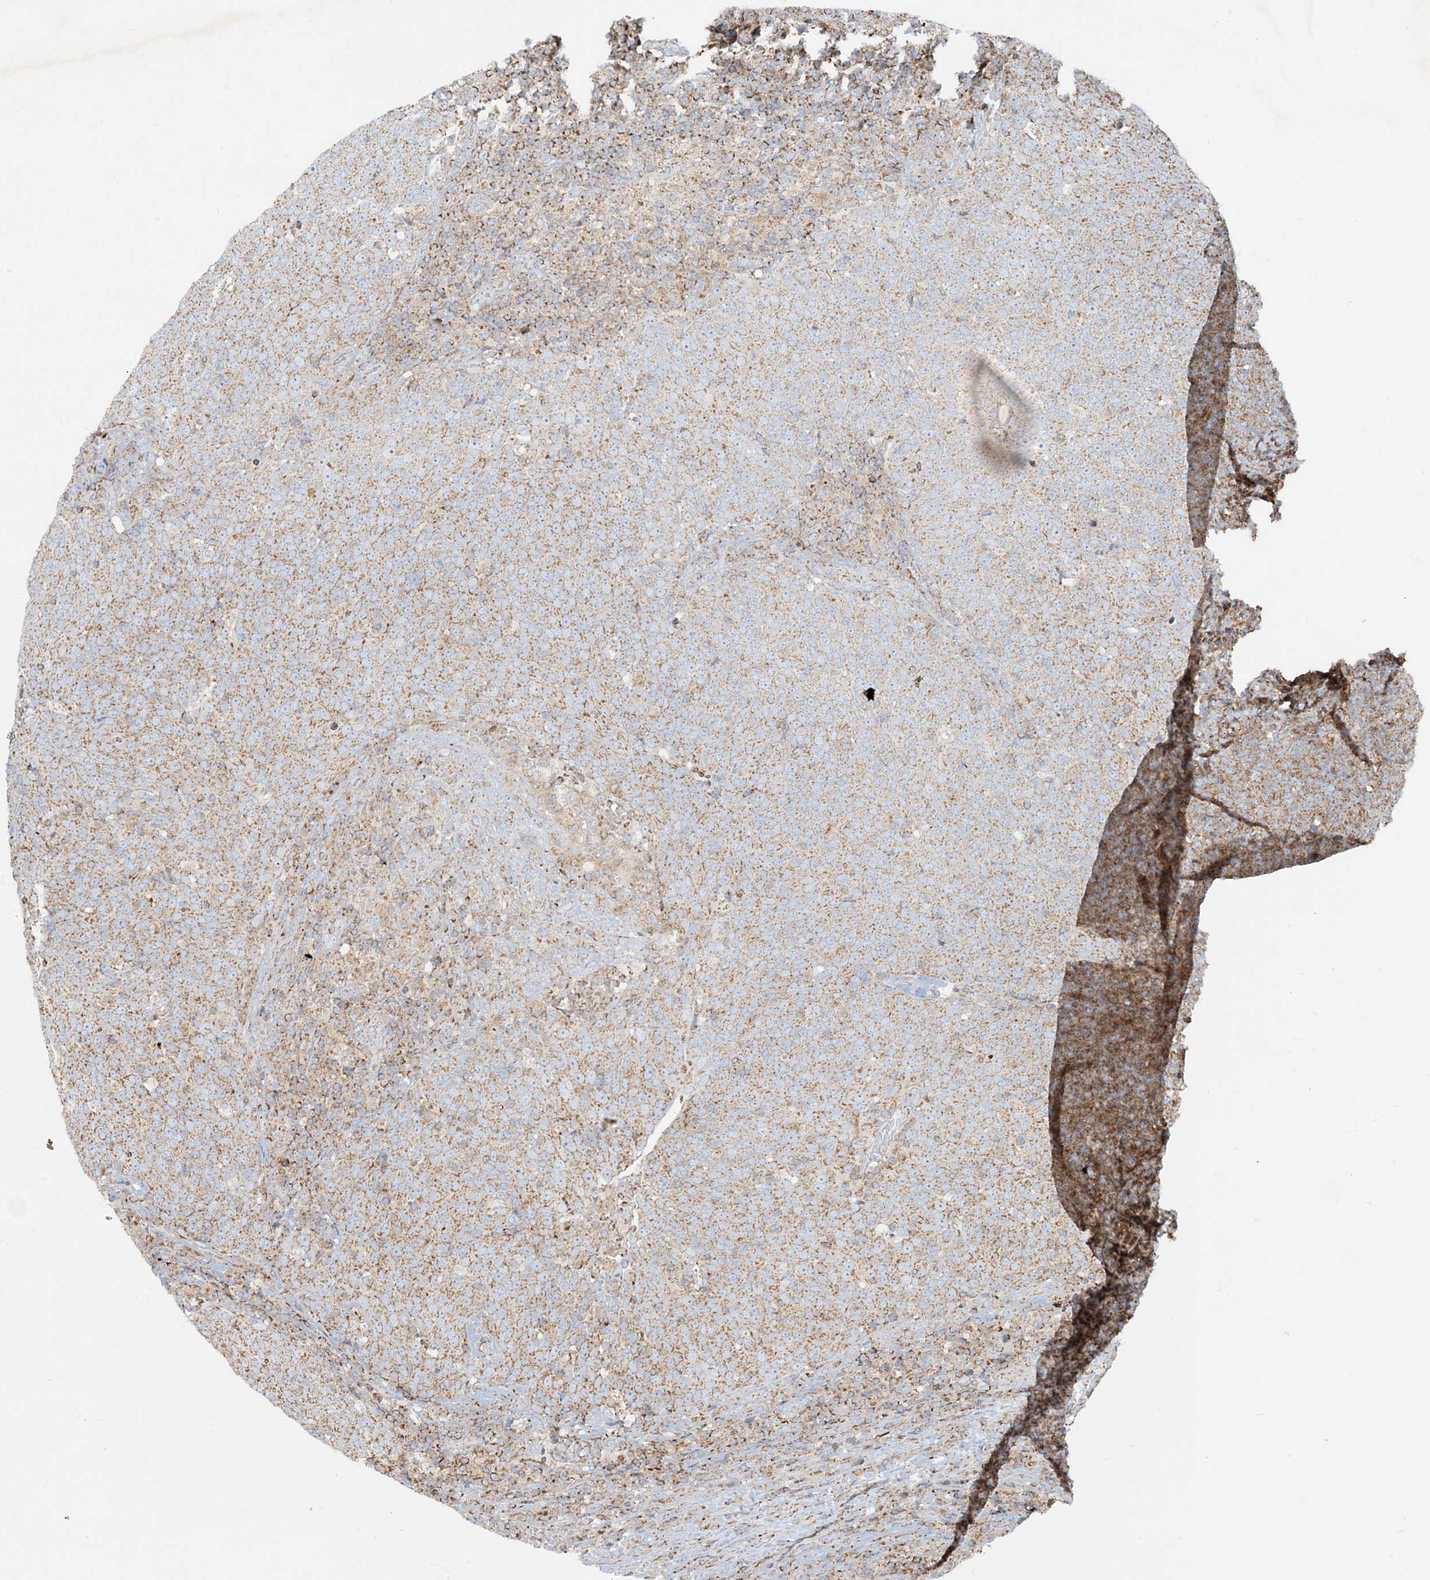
{"staining": {"intensity": "moderate", "quantity": ">75%", "location": "cytoplasmic/membranous"}, "tissue": "head and neck cancer", "cell_type": "Tumor cells", "image_type": "cancer", "snomed": [{"axis": "morphology", "description": "Squamous cell carcinoma, NOS"}, {"axis": "morphology", "description": "Squamous cell carcinoma, metastatic, NOS"}, {"axis": "topography", "description": "Lymph node"}, {"axis": "topography", "description": "Head-Neck"}], "caption": "Approximately >75% of tumor cells in human metastatic squamous cell carcinoma (head and neck) reveal moderate cytoplasmic/membranous protein staining as visualized by brown immunohistochemical staining.", "gene": "BEND4", "patient": {"sex": "male", "age": 62}}